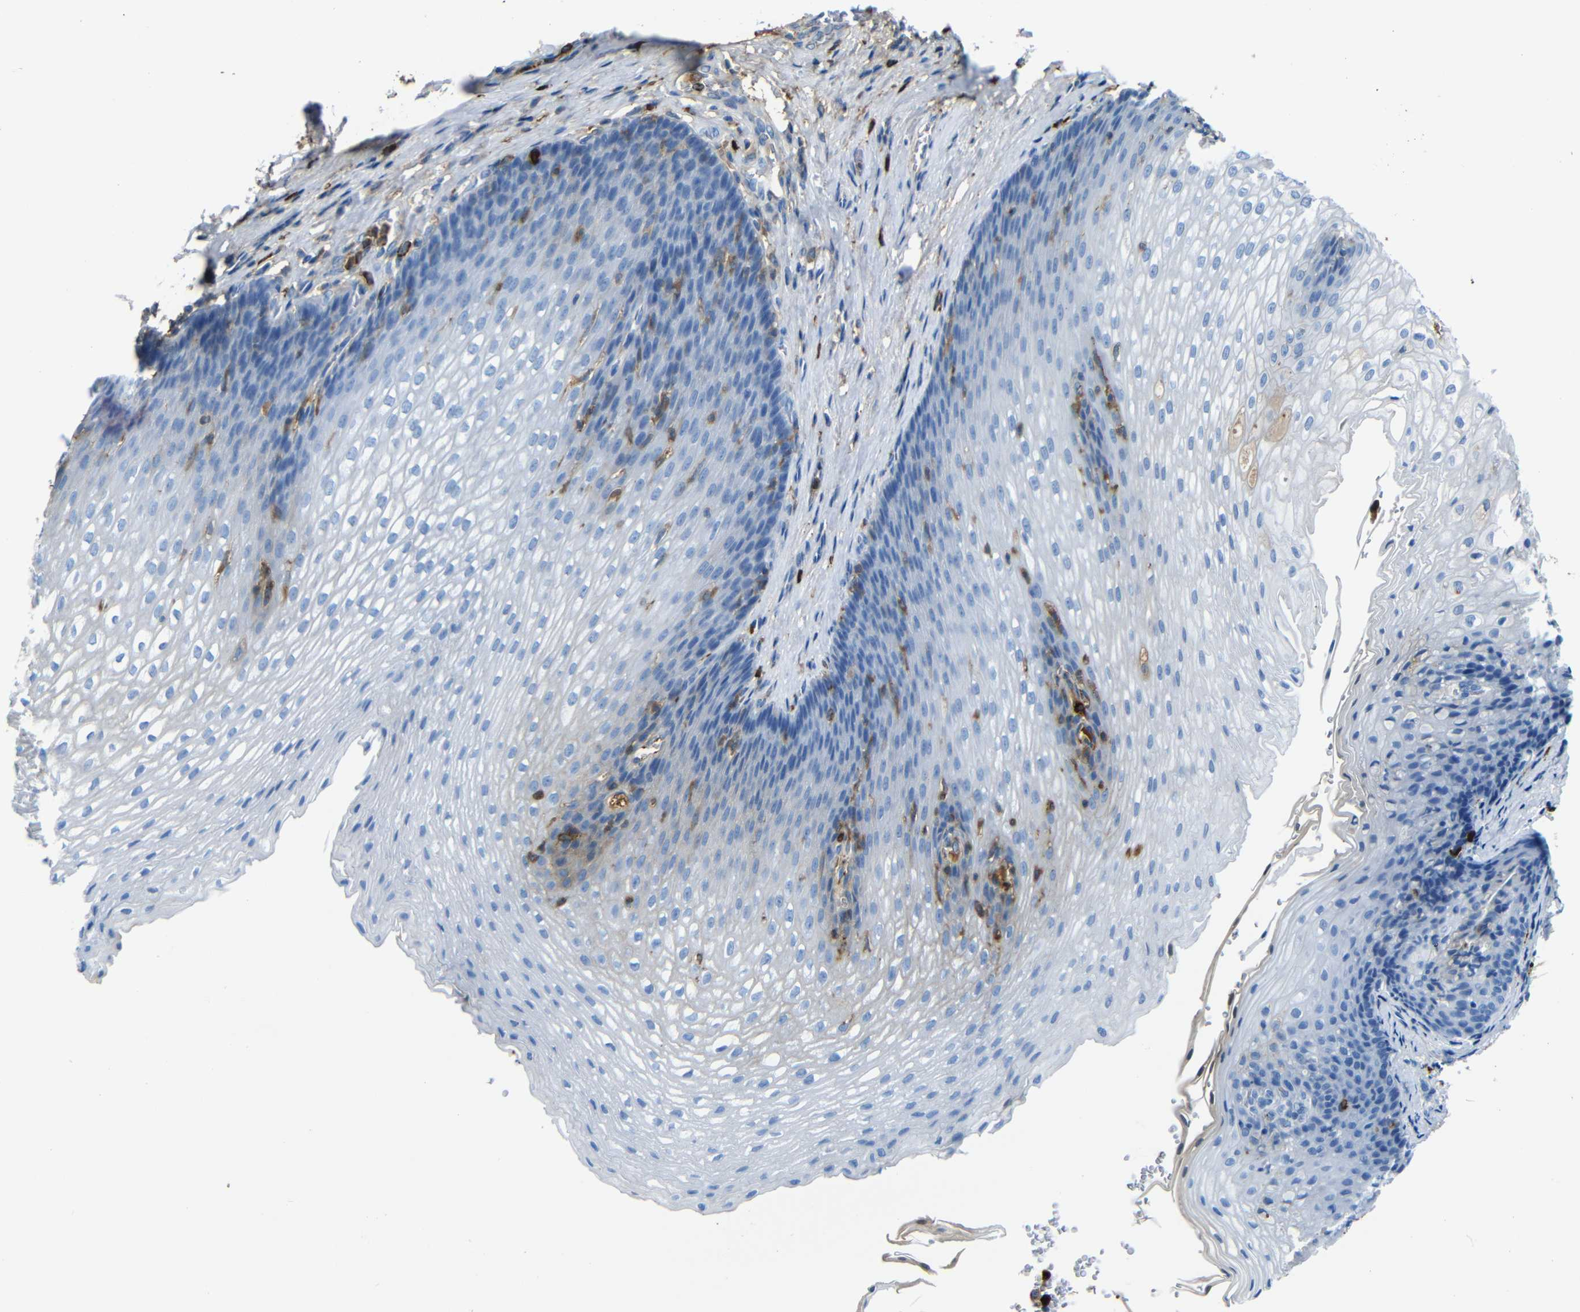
{"staining": {"intensity": "negative", "quantity": "none", "location": "none"}, "tissue": "esophagus", "cell_type": "Squamous epithelial cells", "image_type": "normal", "snomed": [{"axis": "morphology", "description": "Normal tissue, NOS"}, {"axis": "topography", "description": "Esophagus"}], "caption": "An IHC histopathology image of benign esophagus is shown. There is no staining in squamous epithelial cells of esophagus.", "gene": "SERPINA1", "patient": {"sex": "male", "age": 48}}